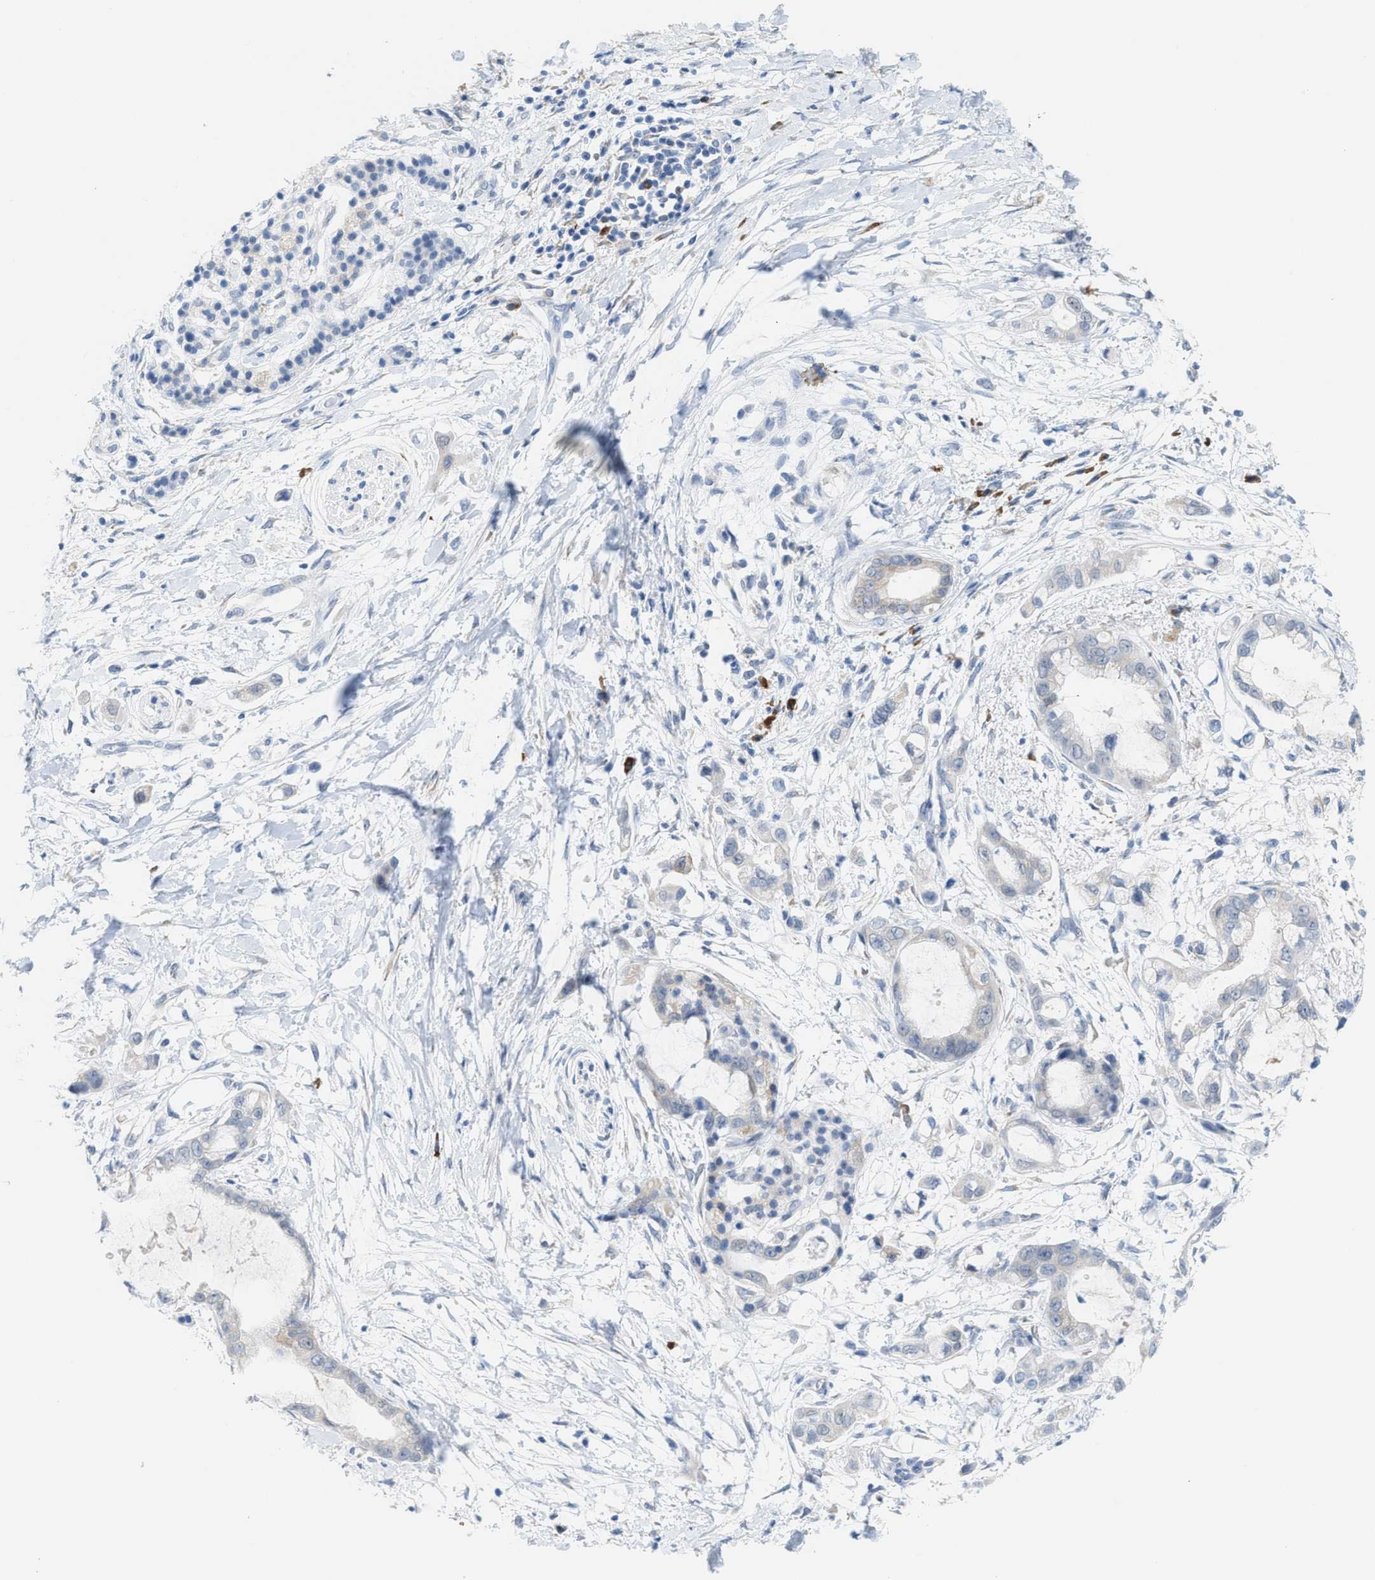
{"staining": {"intensity": "negative", "quantity": "none", "location": "none"}, "tissue": "pancreatic cancer", "cell_type": "Tumor cells", "image_type": "cancer", "snomed": [{"axis": "morphology", "description": "Adenocarcinoma, NOS"}, {"axis": "topography", "description": "Pancreas"}], "caption": "Immunohistochemistry (IHC) of human adenocarcinoma (pancreatic) exhibits no expression in tumor cells.", "gene": "KIFC3", "patient": {"sex": "male", "age": 59}}